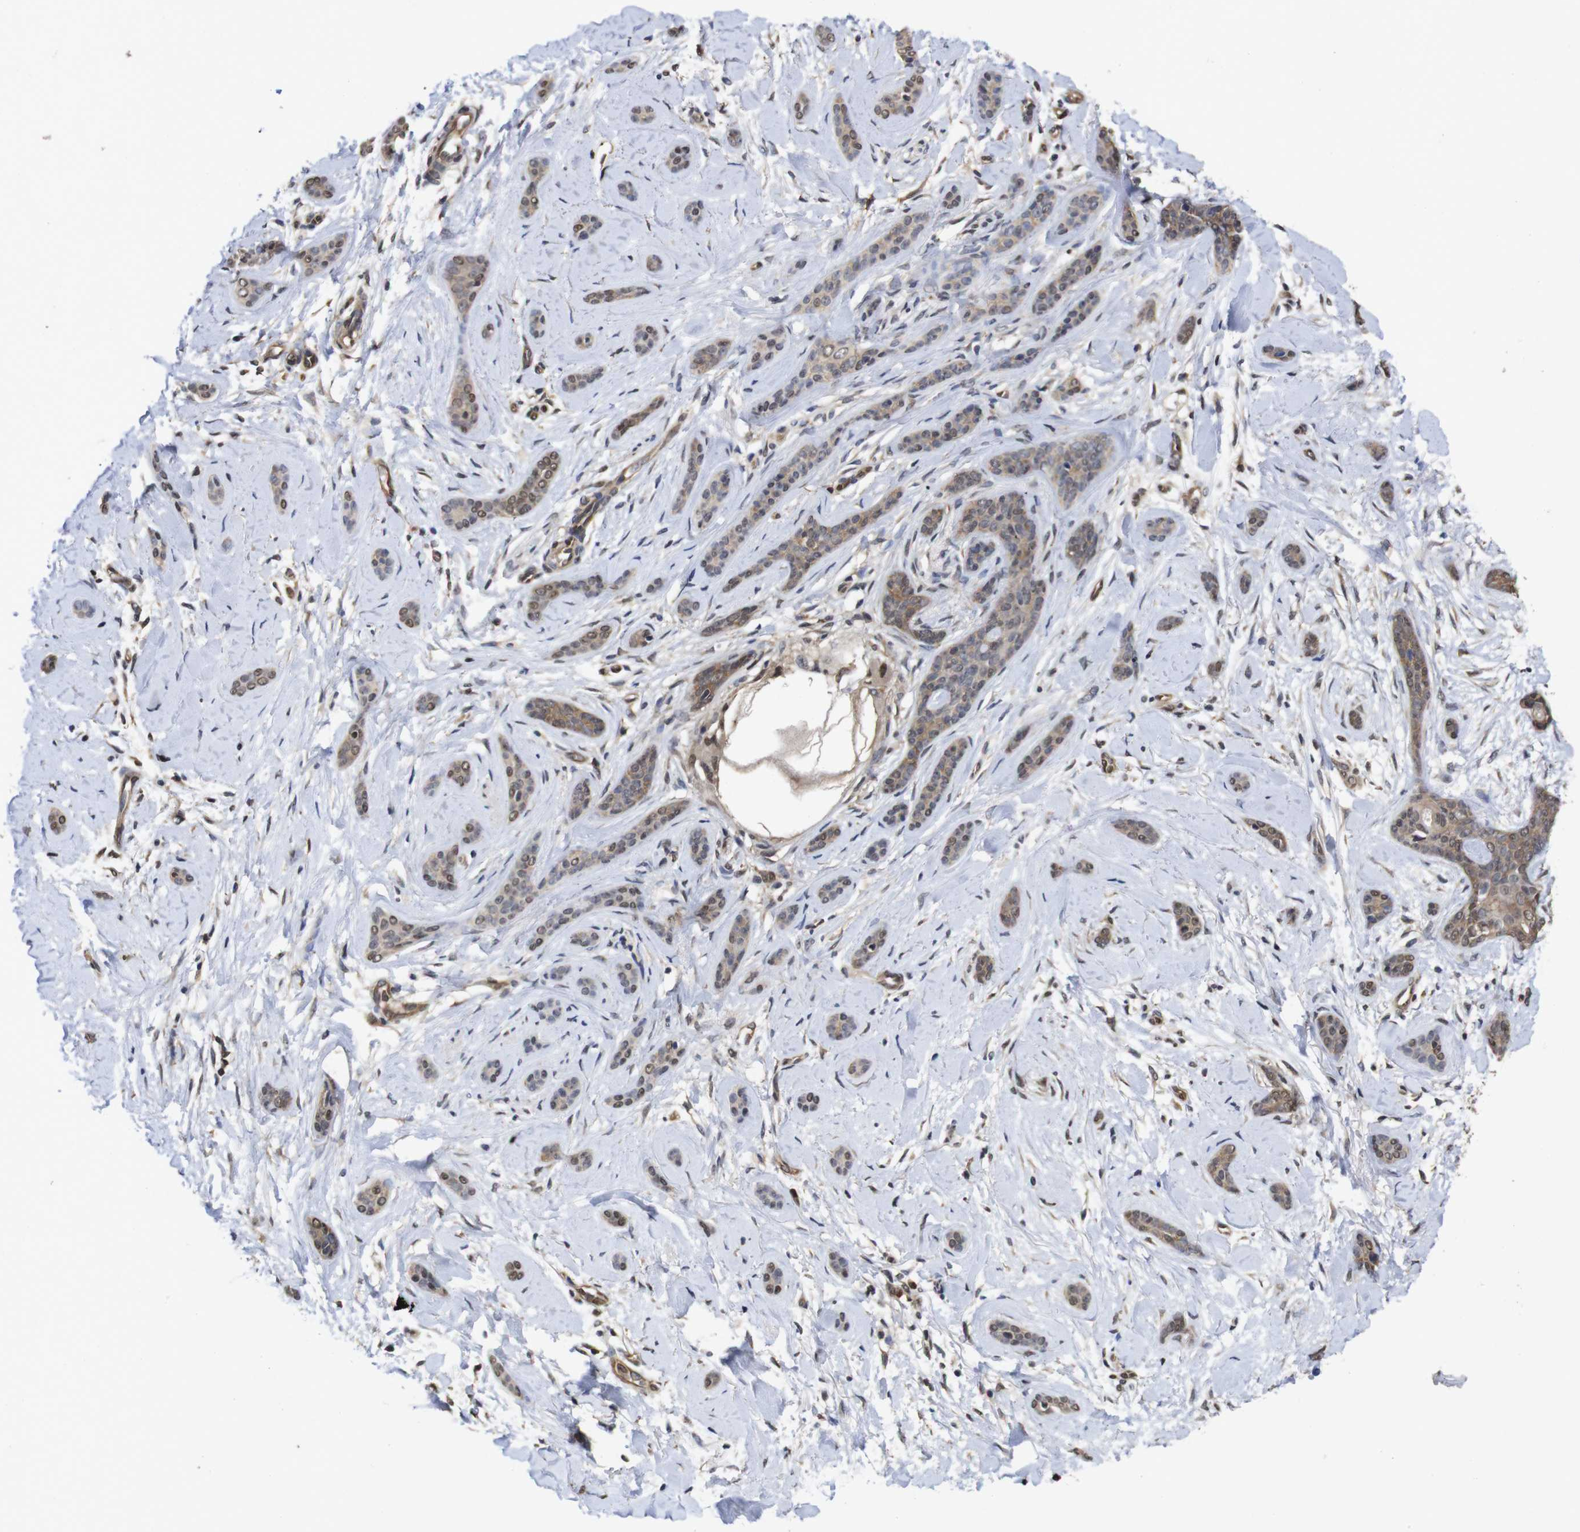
{"staining": {"intensity": "moderate", "quantity": ">75%", "location": "cytoplasmic/membranous,nuclear"}, "tissue": "skin cancer", "cell_type": "Tumor cells", "image_type": "cancer", "snomed": [{"axis": "morphology", "description": "Basal cell carcinoma"}, {"axis": "morphology", "description": "Adnexal tumor, benign"}, {"axis": "topography", "description": "Skin"}], "caption": "Moderate cytoplasmic/membranous and nuclear protein staining is appreciated in about >75% of tumor cells in benign adnexal tumor (skin). The protein of interest is shown in brown color, while the nuclei are stained blue.", "gene": "SUMO3", "patient": {"sex": "female", "age": 42}}